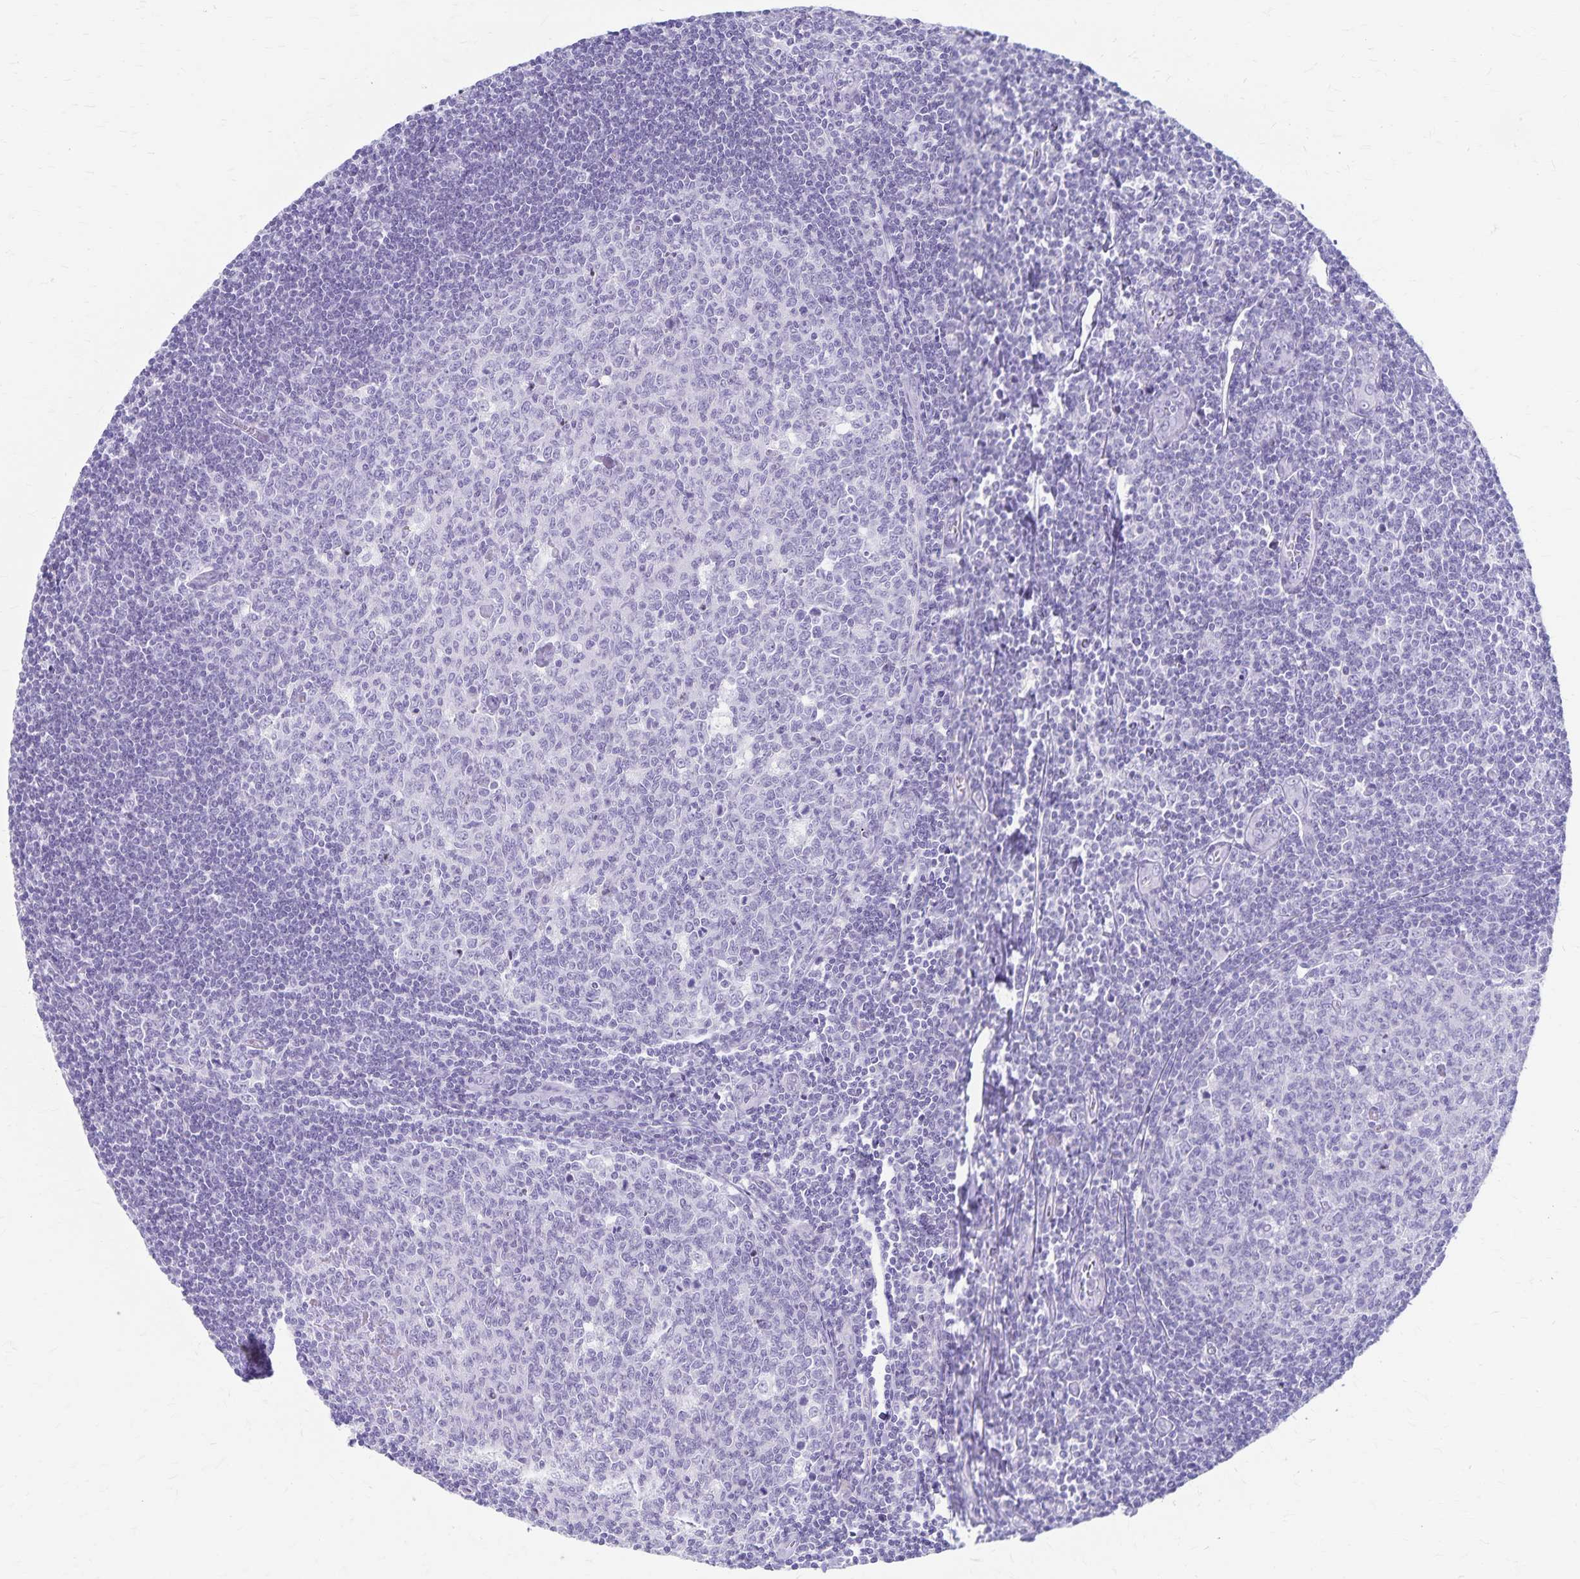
{"staining": {"intensity": "negative", "quantity": "none", "location": "none"}, "tissue": "tonsil", "cell_type": "Germinal center cells", "image_type": "normal", "snomed": [{"axis": "morphology", "description": "Normal tissue, NOS"}, {"axis": "topography", "description": "Tonsil"}], "caption": "High magnification brightfield microscopy of normal tonsil stained with DAB (brown) and counterstained with hematoxylin (blue): germinal center cells show no significant expression.", "gene": "GPBAR1", "patient": {"sex": "male", "age": 27}}